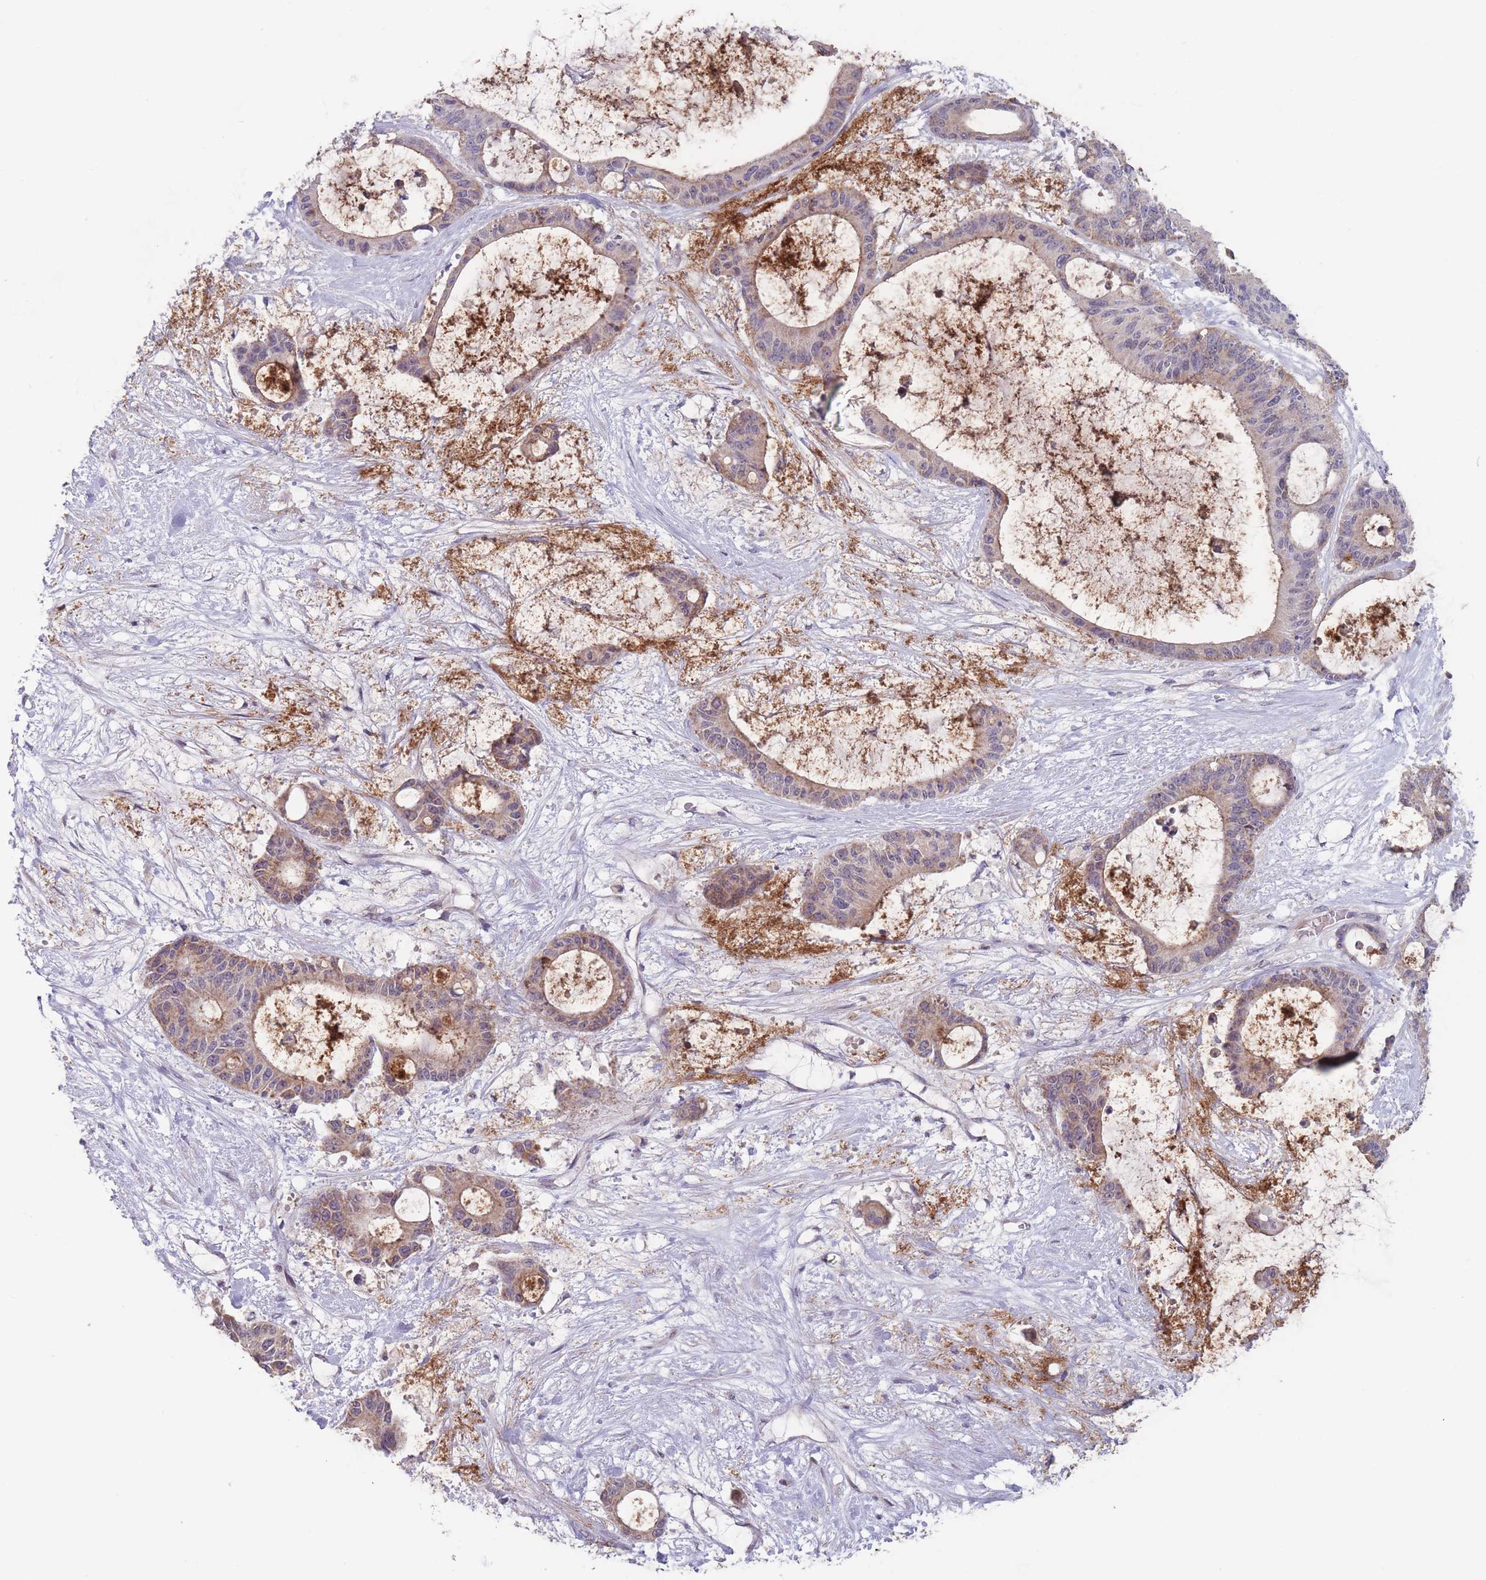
{"staining": {"intensity": "moderate", "quantity": "25%-75%", "location": "cytoplasmic/membranous"}, "tissue": "liver cancer", "cell_type": "Tumor cells", "image_type": "cancer", "snomed": [{"axis": "morphology", "description": "Normal tissue, NOS"}, {"axis": "morphology", "description": "Cholangiocarcinoma"}, {"axis": "topography", "description": "Liver"}, {"axis": "topography", "description": "Peripheral nerve tissue"}], "caption": "Immunohistochemistry of human liver cancer demonstrates medium levels of moderate cytoplasmic/membranous staining in about 25%-75% of tumor cells. (Brightfield microscopy of DAB IHC at high magnification).", "gene": "PEX7", "patient": {"sex": "female", "age": 73}}